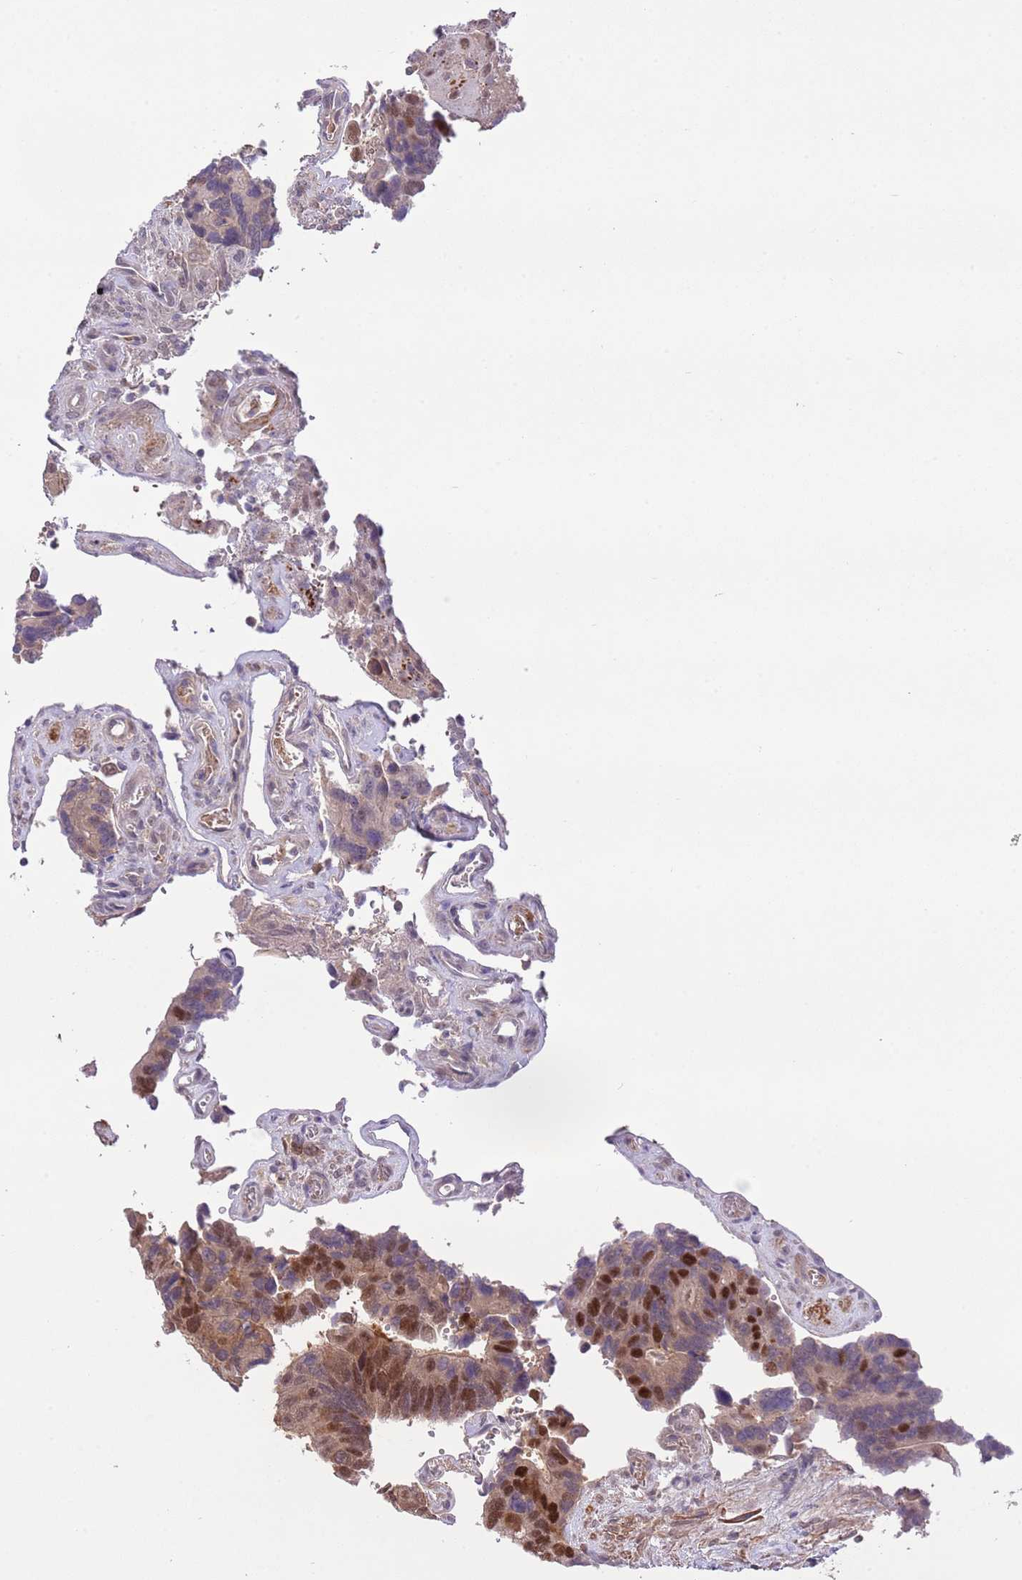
{"staining": {"intensity": "moderate", "quantity": "25%-75%", "location": "nuclear"}, "tissue": "colorectal cancer", "cell_type": "Tumor cells", "image_type": "cancer", "snomed": [{"axis": "morphology", "description": "Adenocarcinoma, NOS"}, {"axis": "topography", "description": "Colon"}], "caption": "This micrograph demonstrates colorectal cancer stained with immunohistochemistry to label a protein in brown. The nuclear of tumor cells show moderate positivity for the protein. Nuclei are counter-stained blue.", "gene": "GALK2", "patient": {"sex": "male", "age": 84}}